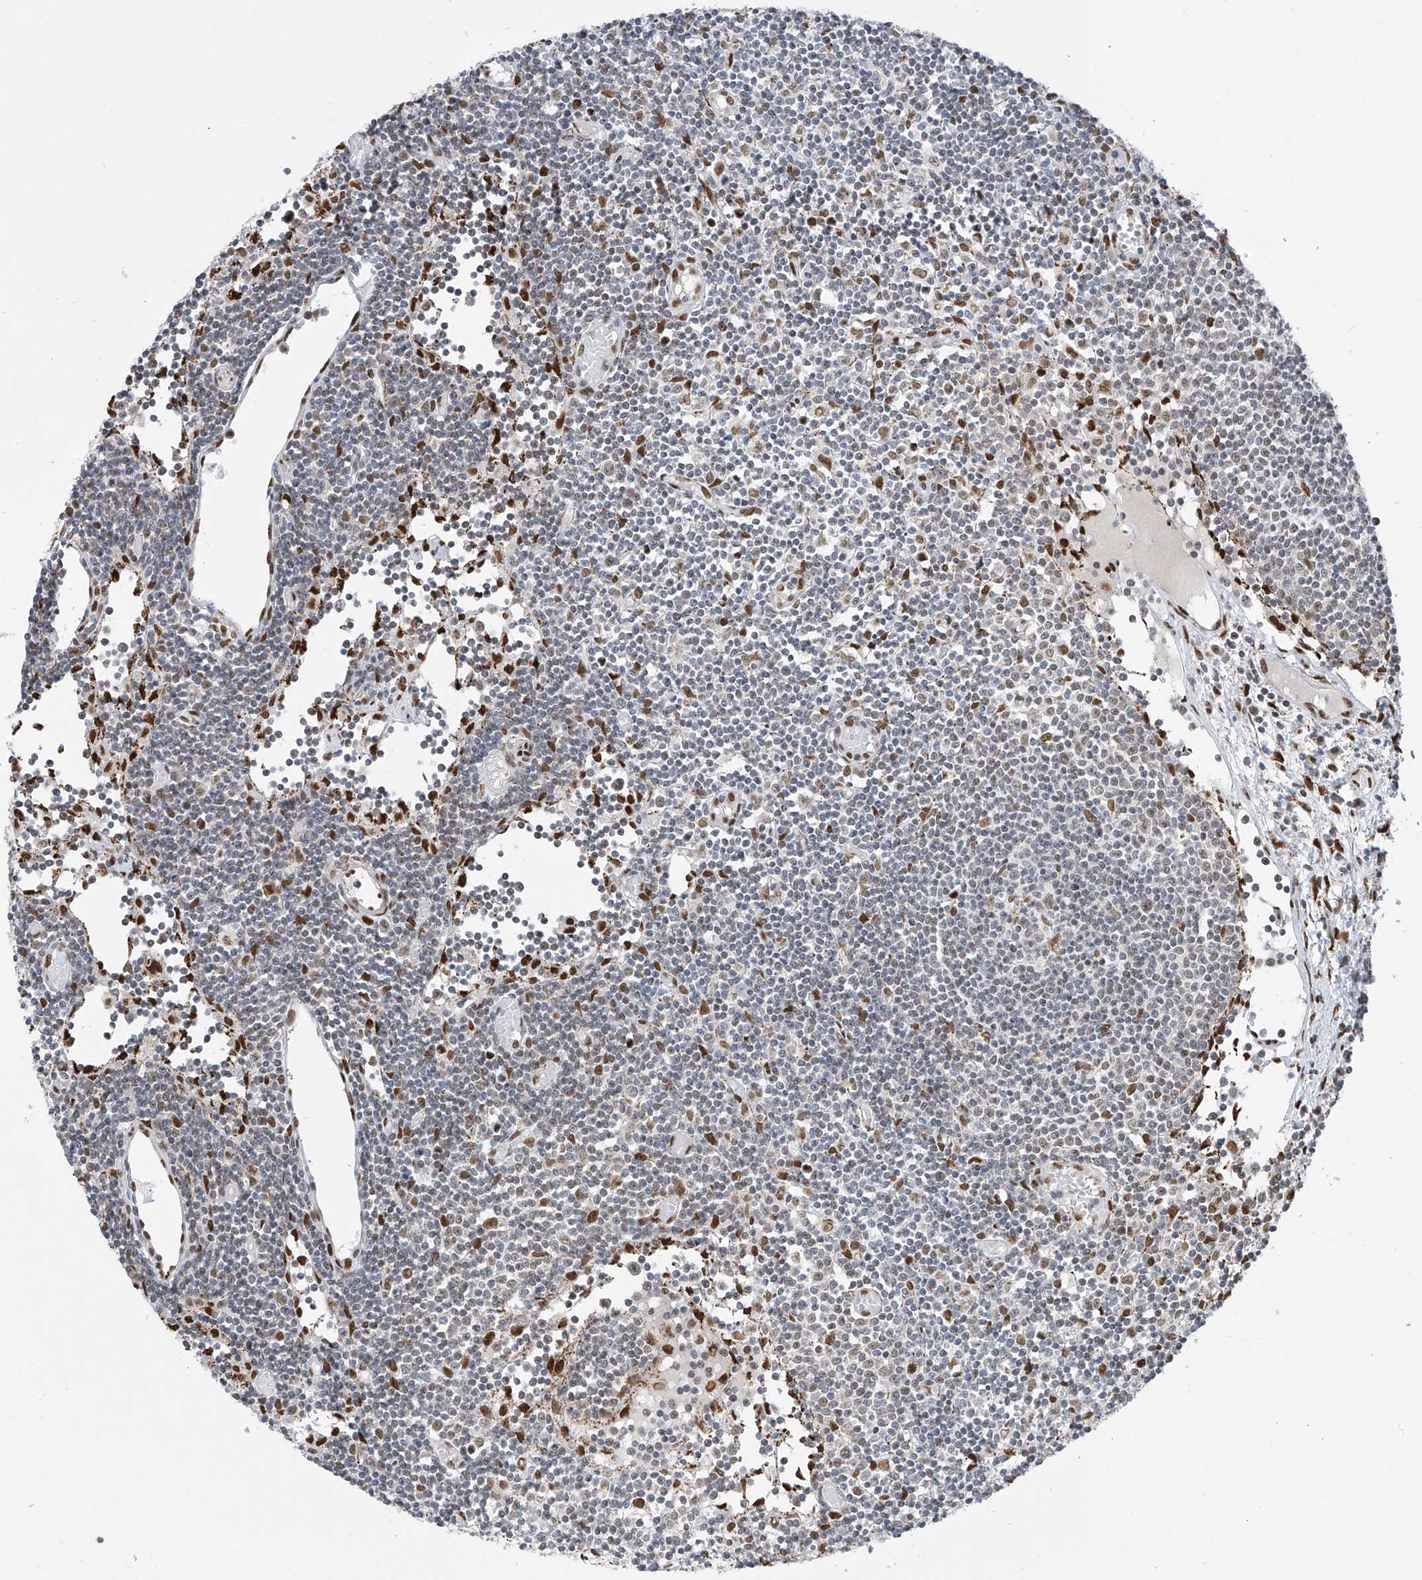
{"staining": {"intensity": "moderate", "quantity": "<25%", "location": "nuclear"}, "tissue": "lymph node", "cell_type": "Germinal center cells", "image_type": "normal", "snomed": [{"axis": "morphology", "description": "Normal tissue, NOS"}, {"axis": "topography", "description": "Lymph node"}], "caption": "Protein analysis of unremarkable lymph node displays moderate nuclear positivity in about <25% of germinal center cells.", "gene": "PM20D2", "patient": {"sex": "female", "age": 11}}